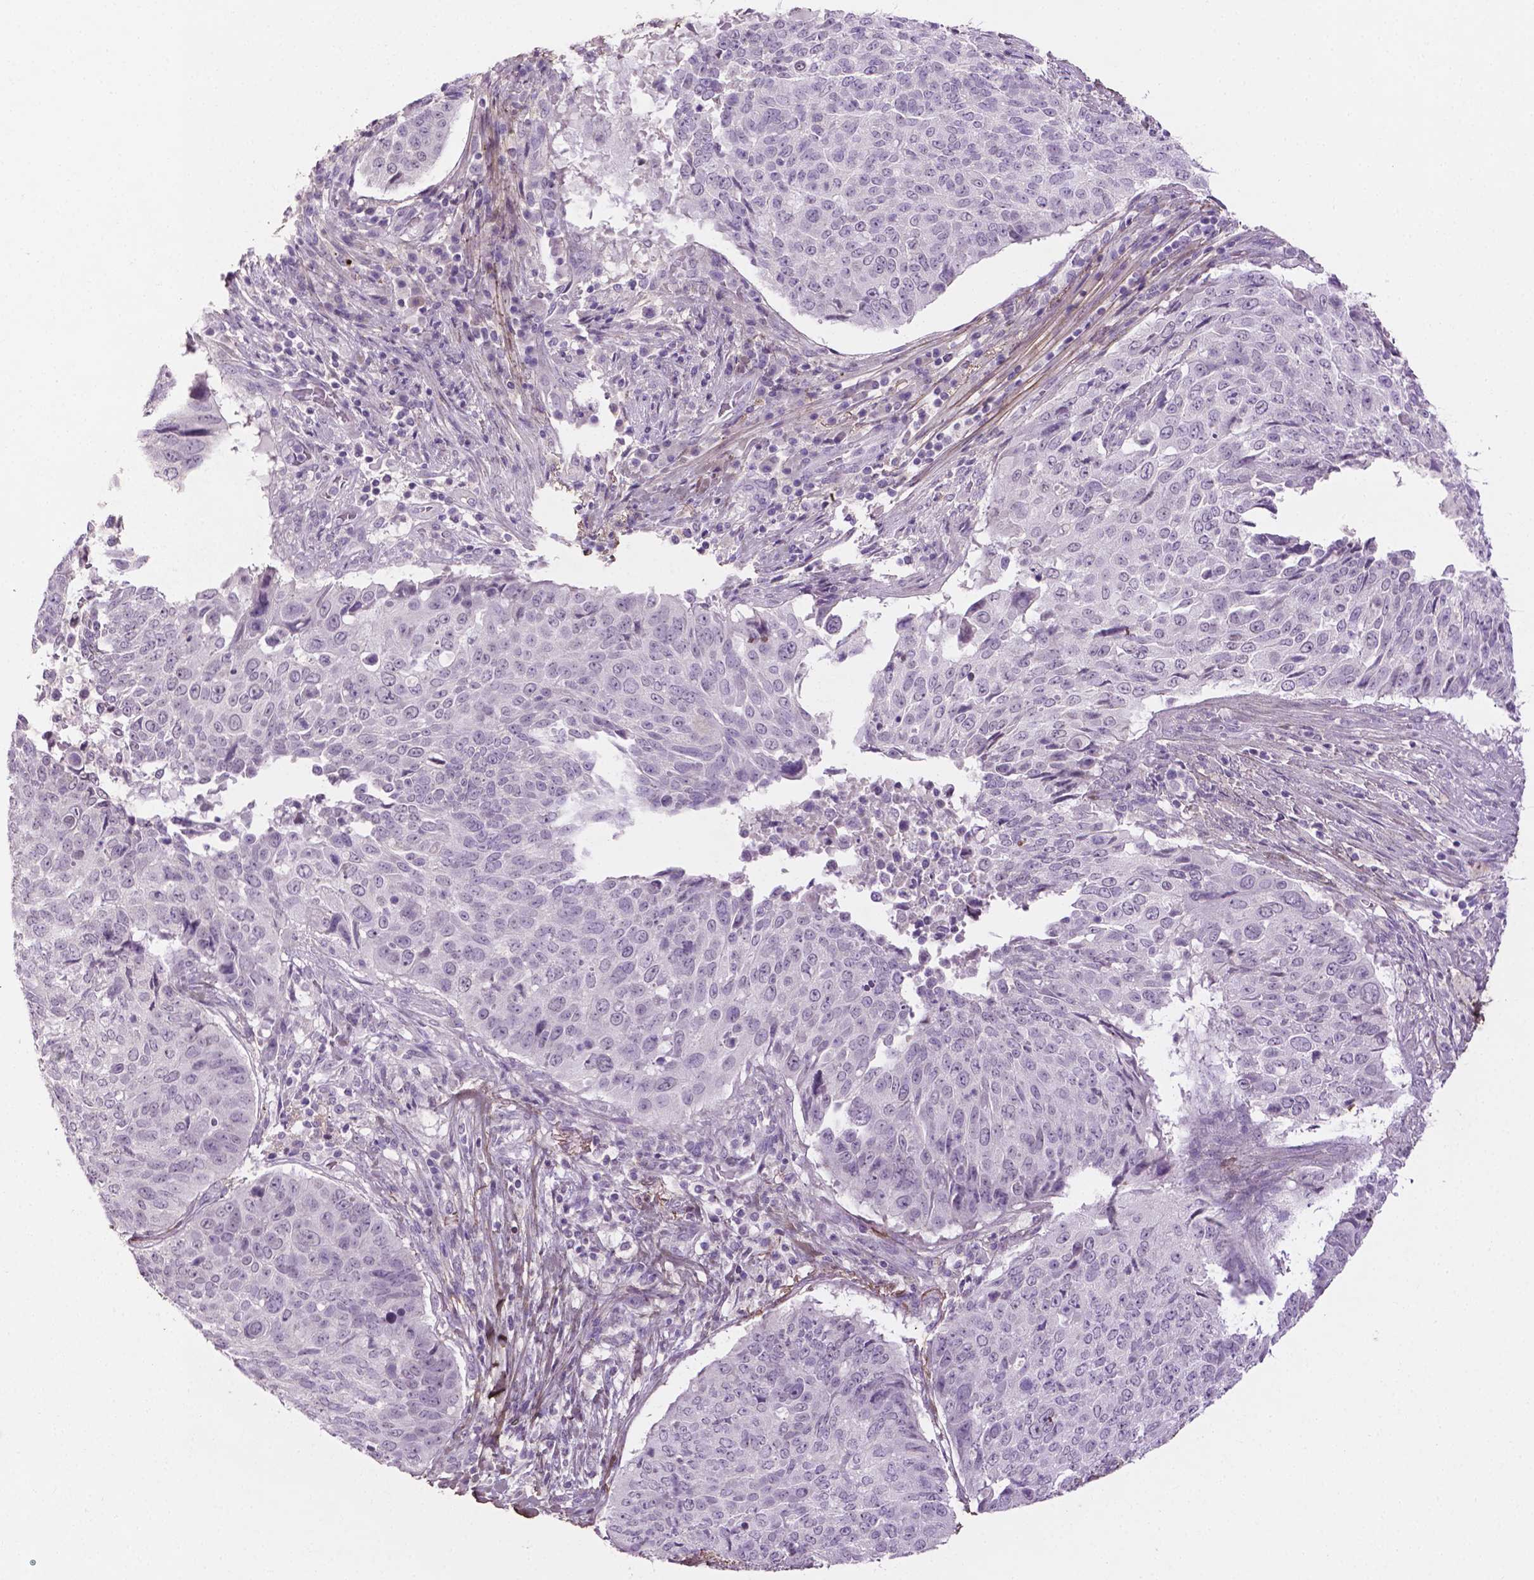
{"staining": {"intensity": "negative", "quantity": "none", "location": "none"}, "tissue": "lung cancer", "cell_type": "Tumor cells", "image_type": "cancer", "snomed": [{"axis": "morphology", "description": "Normal tissue, NOS"}, {"axis": "morphology", "description": "Squamous cell carcinoma, NOS"}, {"axis": "topography", "description": "Bronchus"}, {"axis": "topography", "description": "Lung"}], "caption": "The IHC image has no significant expression in tumor cells of lung cancer tissue.", "gene": "DLG2", "patient": {"sex": "male", "age": 64}}